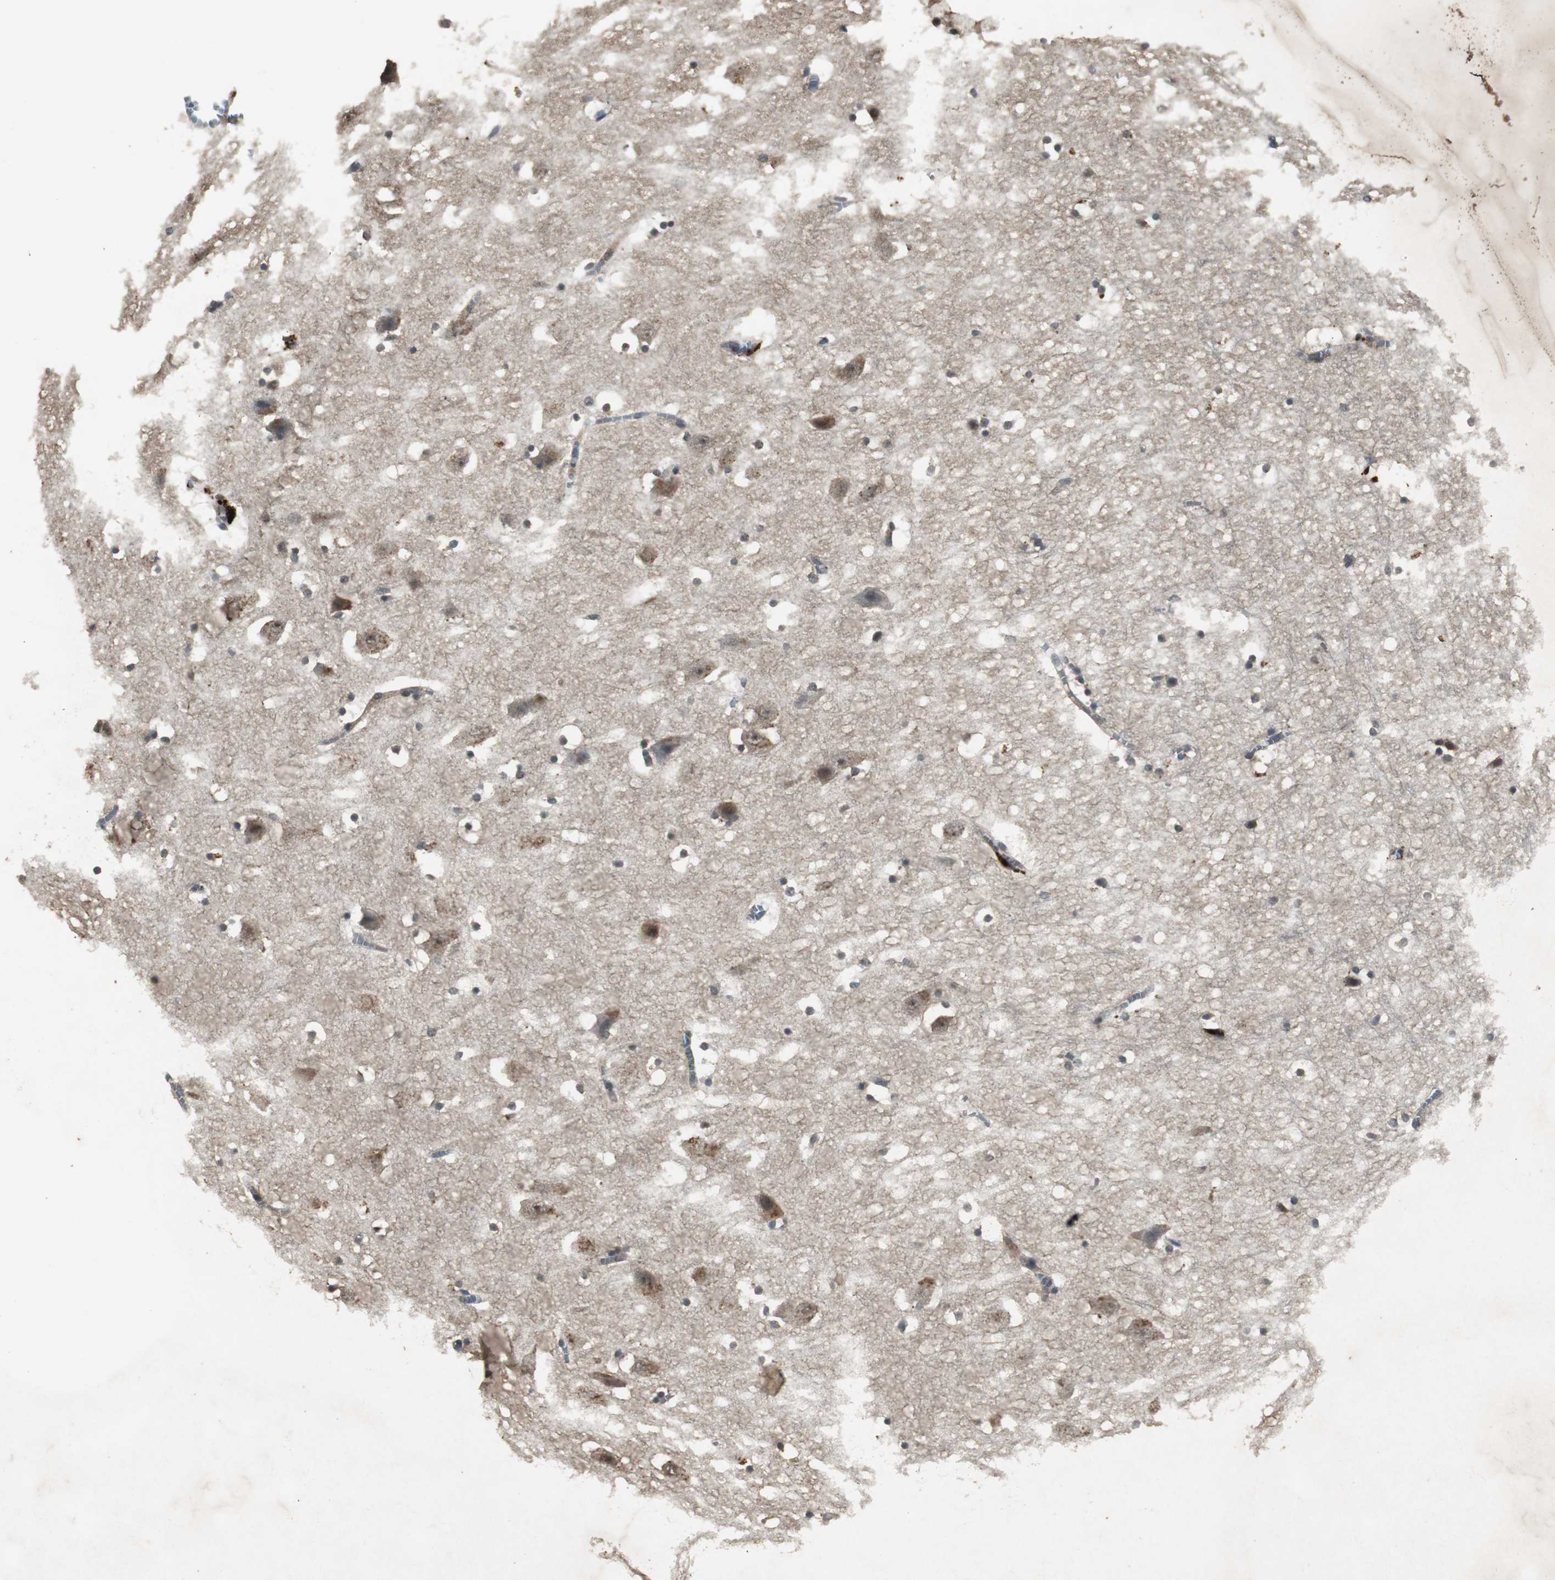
{"staining": {"intensity": "strong", "quantity": ">75%", "location": "cytoplasmic/membranous,nuclear"}, "tissue": "hippocampus", "cell_type": "Glial cells", "image_type": "normal", "snomed": [{"axis": "morphology", "description": "Normal tissue, NOS"}, {"axis": "topography", "description": "Hippocampus"}], "caption": "This micrograph exhibits benign hippocampus stained with IHC to label a protein in brown. The cytoplasmic/membranous,nuclear of glial cells show strong positivity for the protein. Nuclei are counter-stained blue.", "gene": "EMX1", "patient": {"sex": "male", "age": 45}}